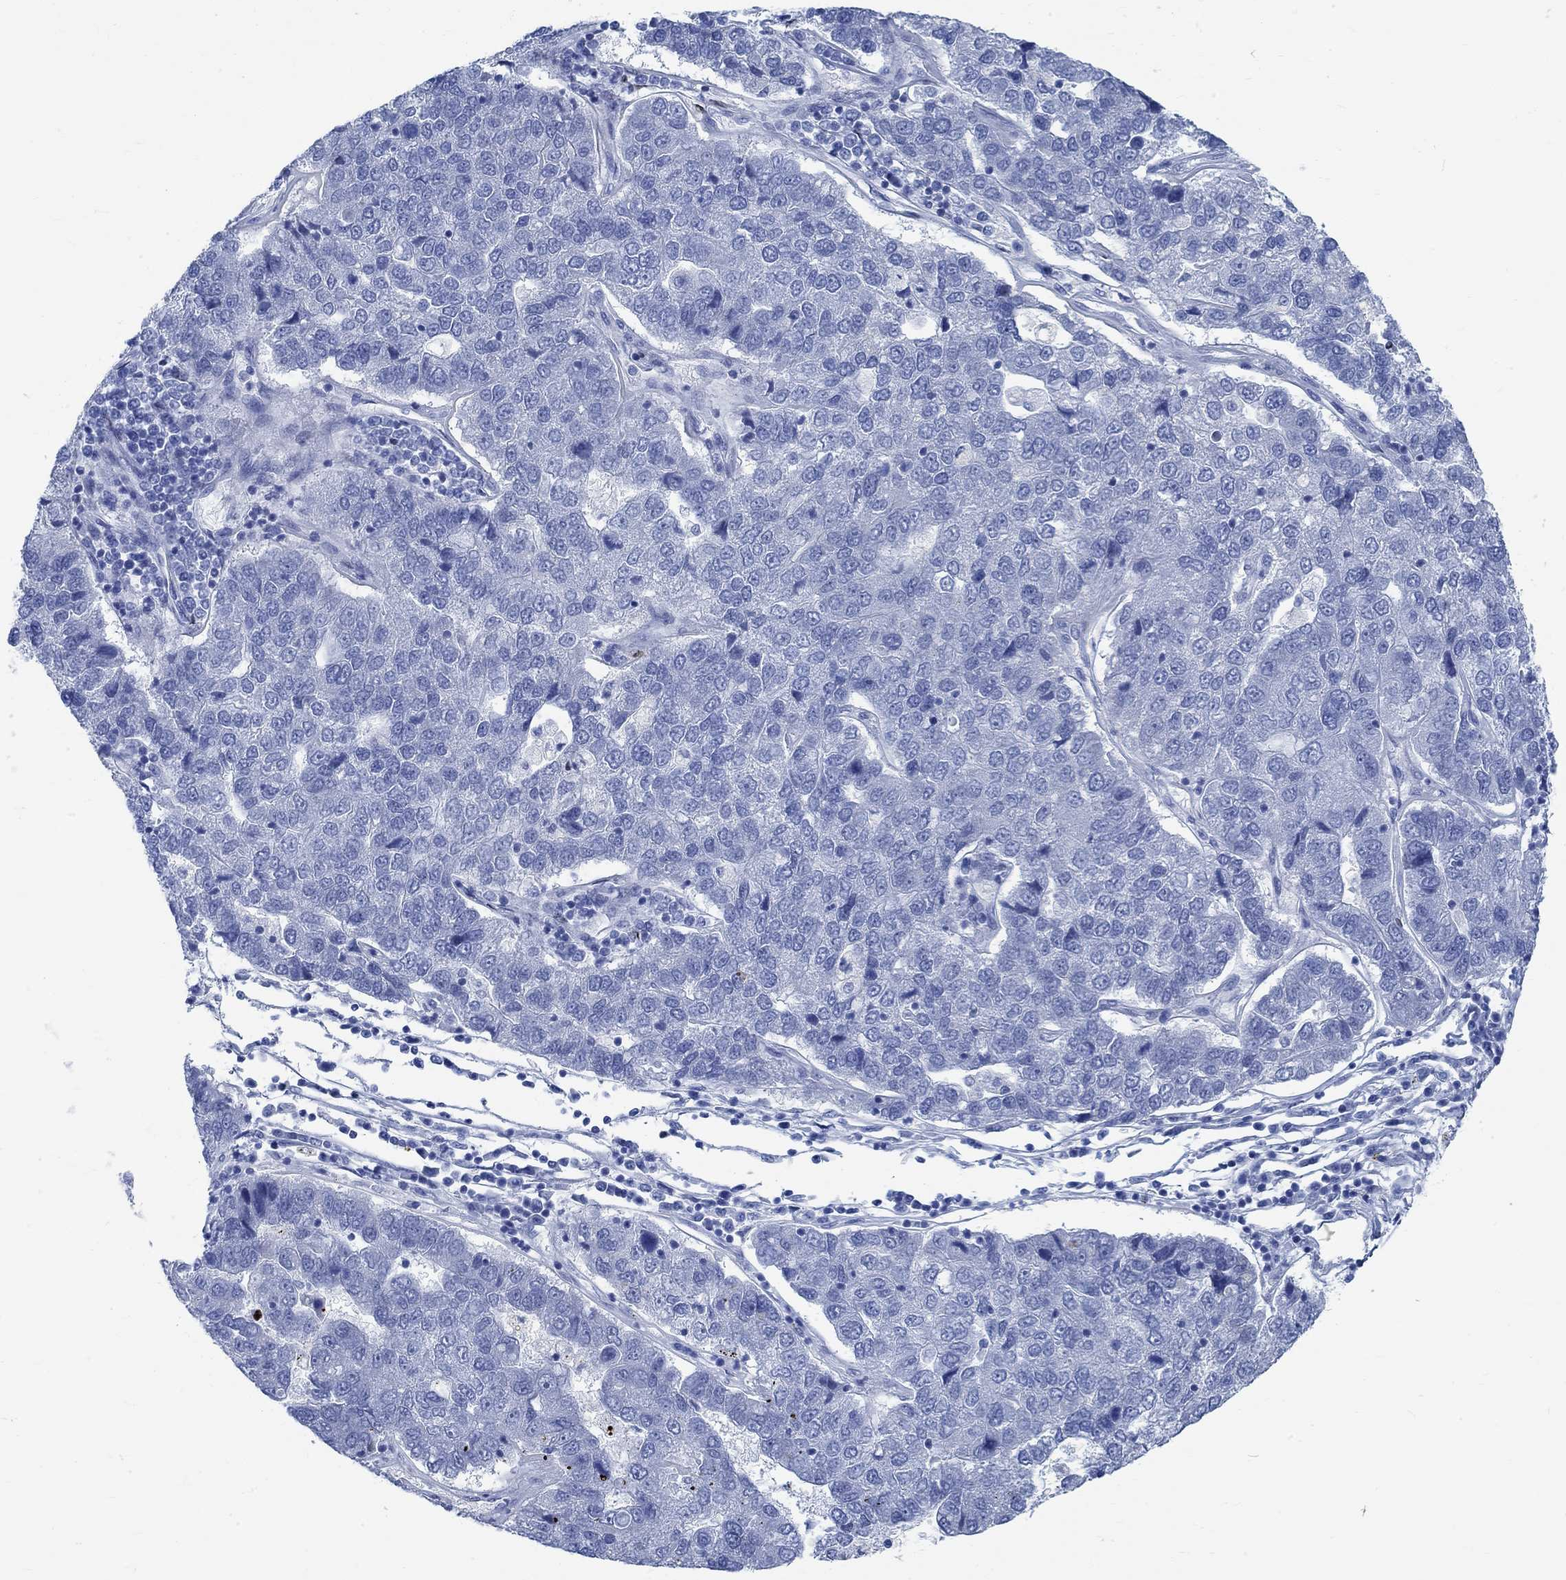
{"staining": {"intensity": "negative", "quantity": "none", "location": "none"}, "tissue": "pancreatic cancer", "cell_type": "Tumor cells", "image_type": "cancer", "snomed": [{"axis": "morphology", "description": "Adenocarcinoma, NOS"}, {"axis": "topography", "description": "Pancreas"}], "caption": "High magnification brightfield microscopy of pancreatic adenocarcinoma stained with DAB (3,3'-diaminobenzidine) (brown) and counterstained with hematoxylin (blue): tumor cells show no significant expression.", "gene": "RBM20", "patient": {"sex": "female", "age": 61}}